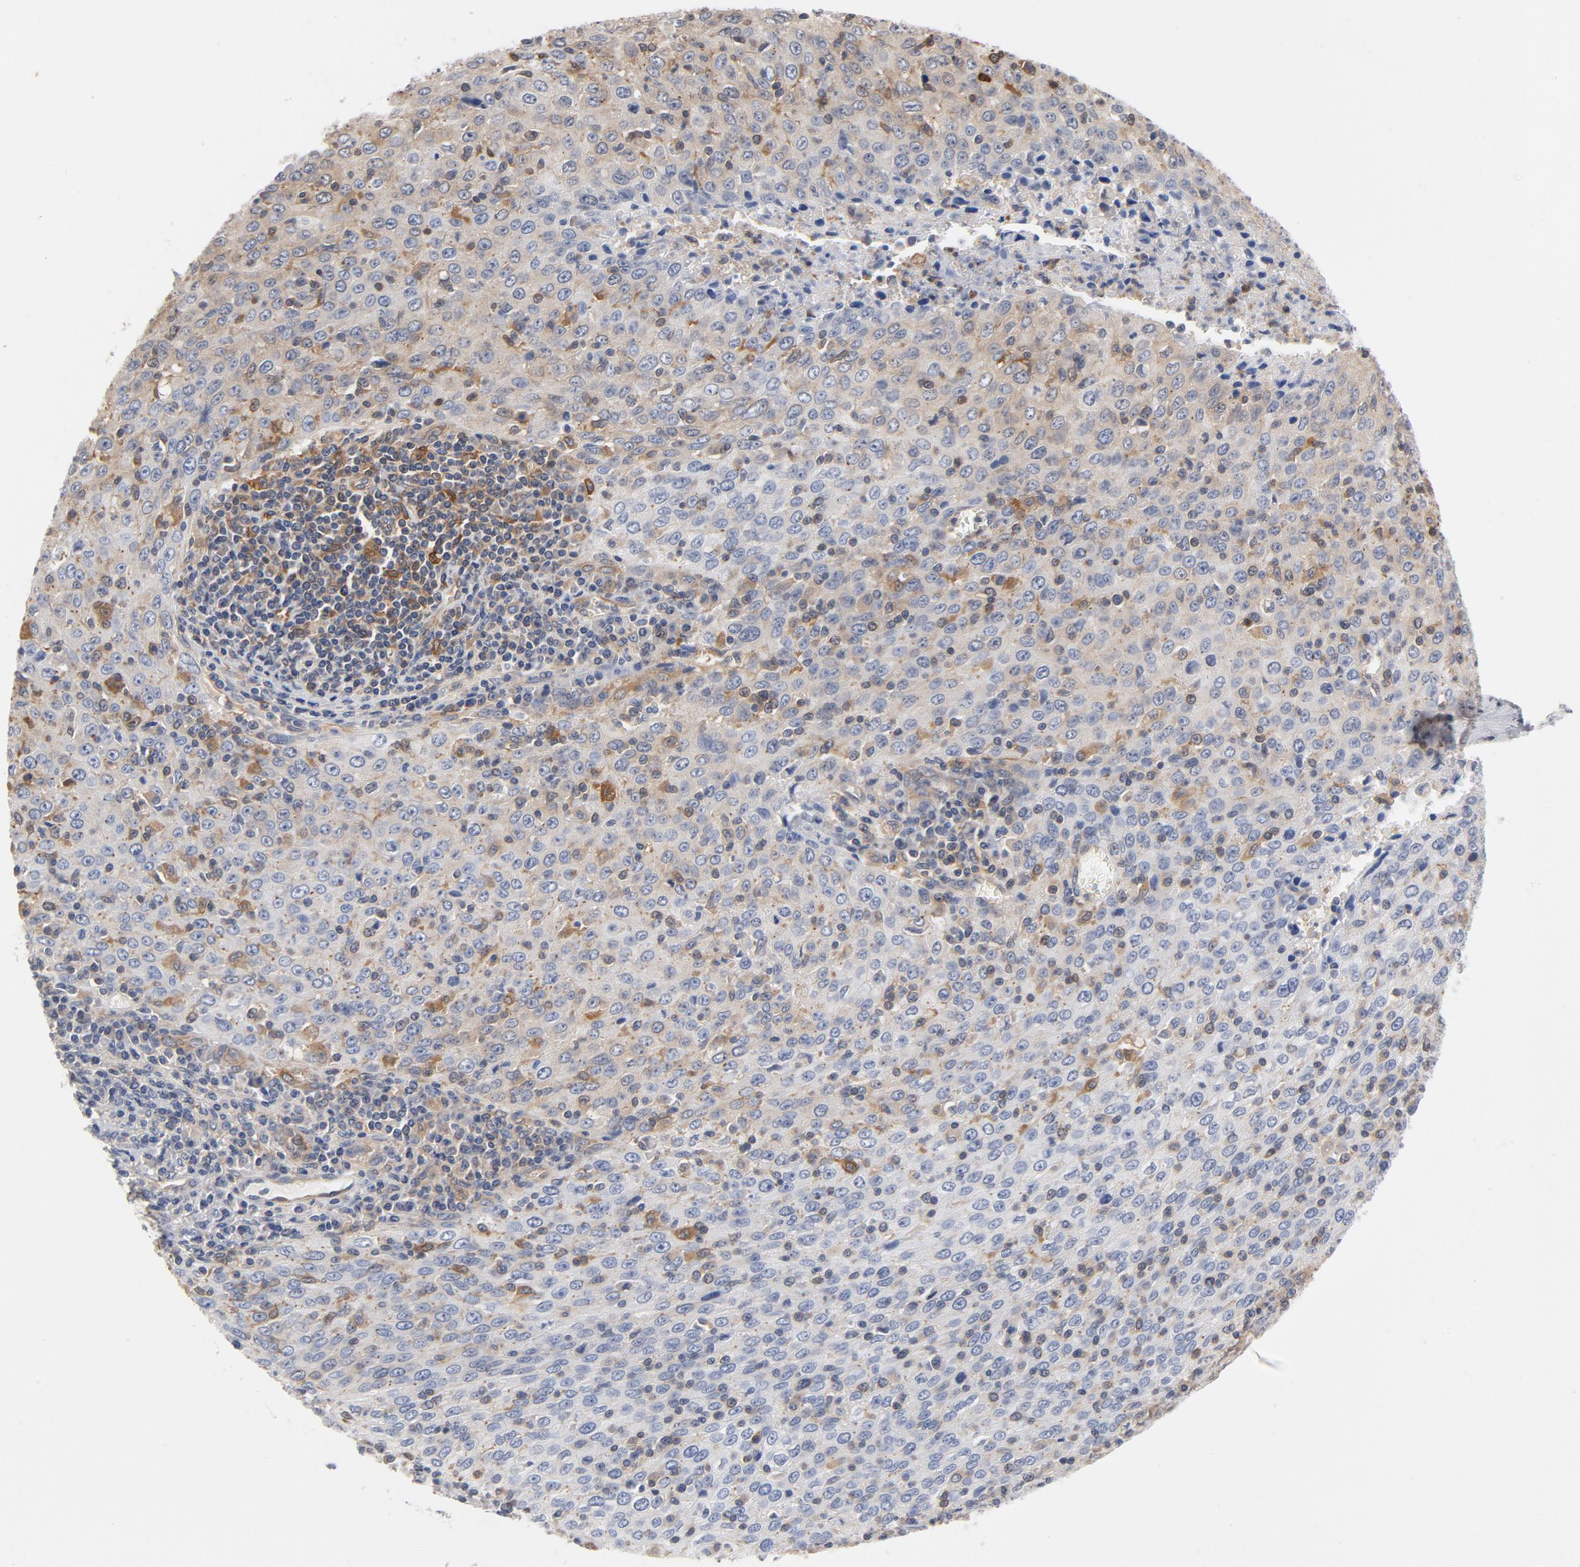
{"staining": {"intensity": "negative", "quantity": "none", "location": "none"}, "tissue": "cervical cancer", "cell_type": "Tumor cells", "image_type": "cancer", "snomed": [{"axis": "morphology", "description": "Squamous cell carcinoma, NOS"}, {"axis": "topography", "description": "Cervix"}], "caption": "Immunohistochemistry image of human cervical cancer (squamous cell carcinoma) stained for a protein (brown), which demonstrates no staining in tumor cells. (Brightfield microscopy of DAB immunohistochemistry (IHC) at high magnification).", "gene": "ASMTL", "patient": {"sex": "female", "age": 27}}